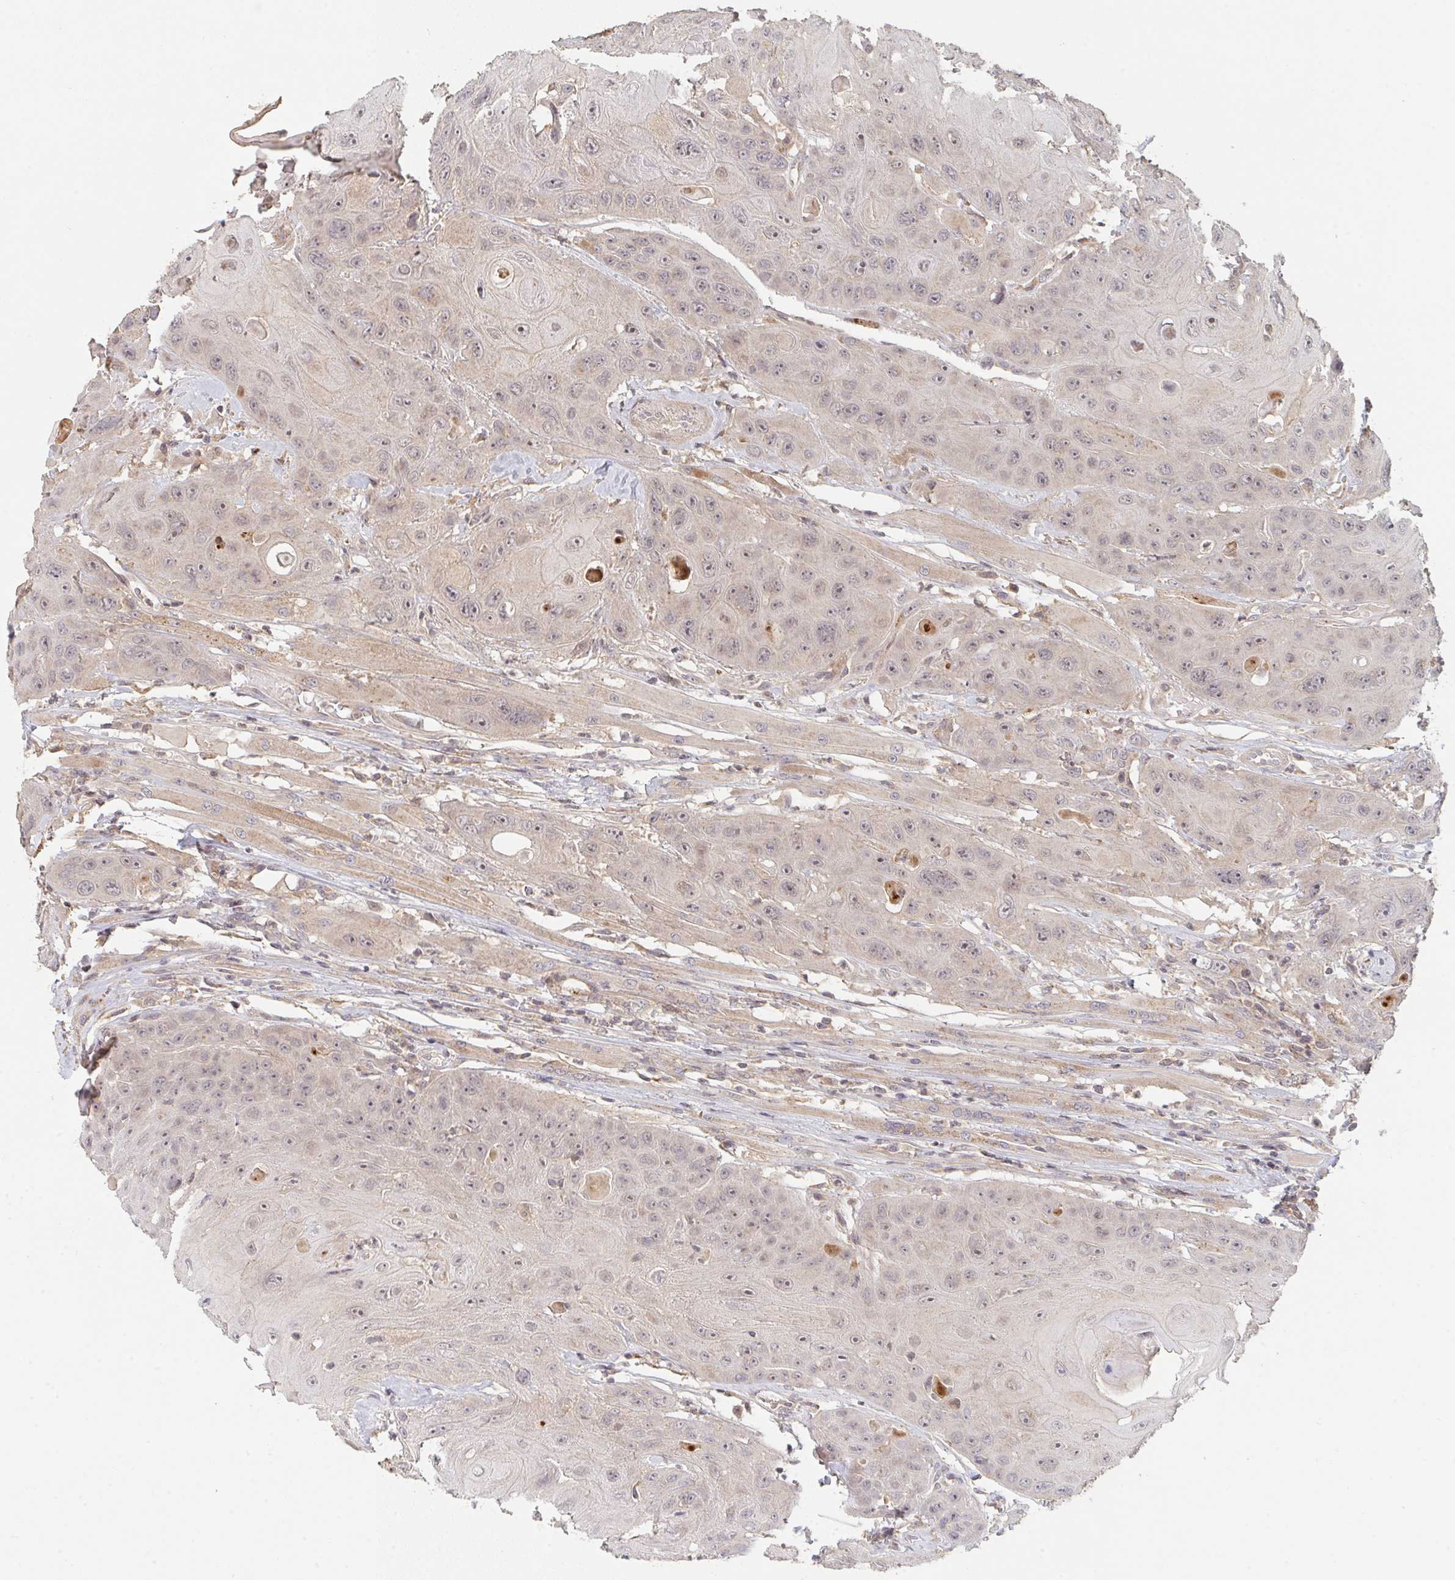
{"staining": {"intensity": "weak", "quantity": ">75%", "location": "nuclear"}, "tissue": "head and neck cancer", "cell_type": "Tumor cells", "image_type": "cancer", "snomed": [{"axis": "morphology", "description": "Squamous cell carcinoma, NOS"}, {"axis": "topography", "description": "Head-Neck"}], "caption": "This is an image of immunohistochemistry staining of head and neck cancer (squamous cell carcinoma), which shows weak positivity in the nuclear of tumor cells.", "gene": "DCST1", "patient": {"sex": "female", "age": 59}}